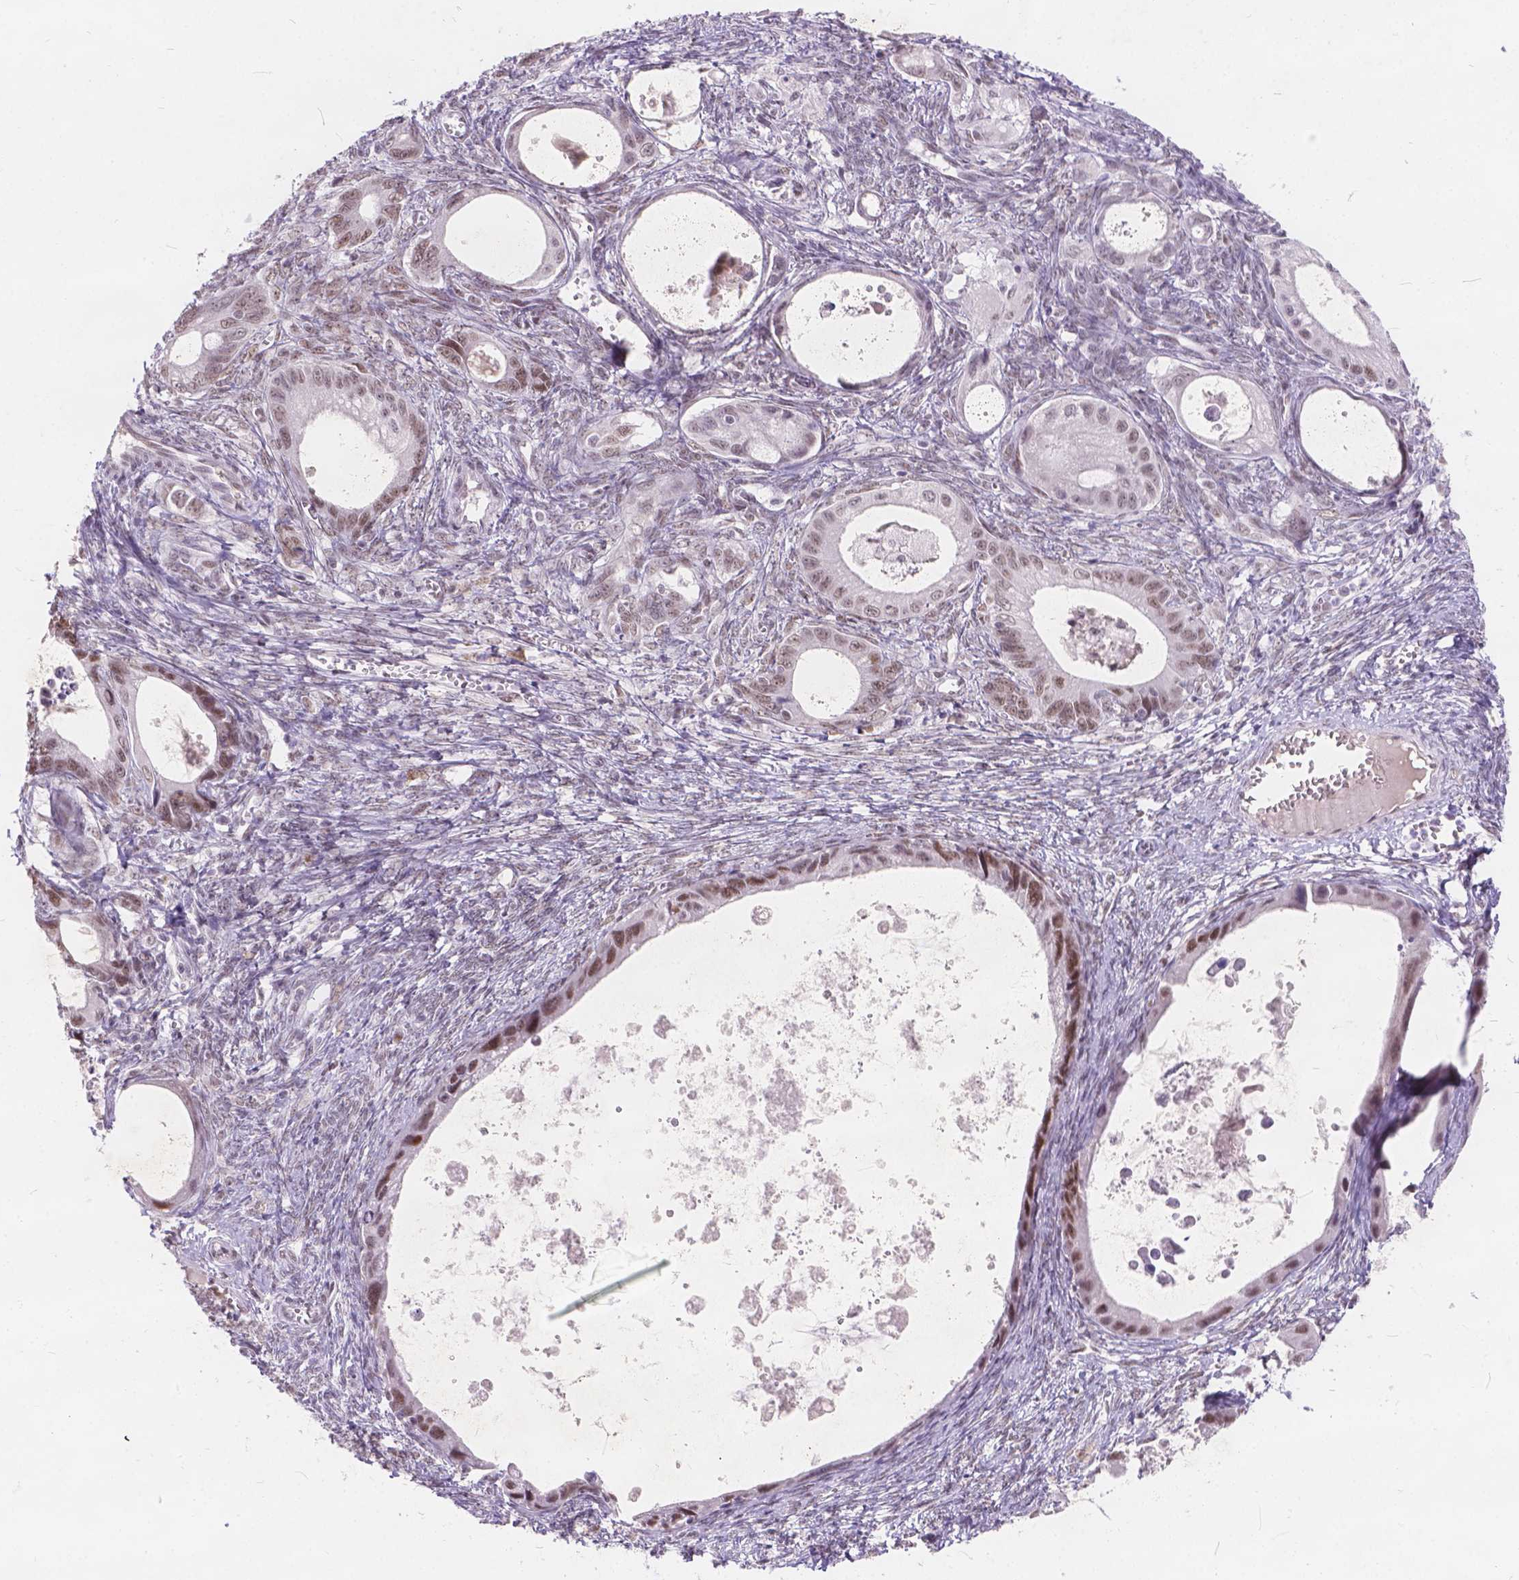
{"staining": {"intensity": "moderate", "quantity": ">75%", "location": "nuclear"}, "tissue": "ovarian cancer", "cell_type": "Tumor cells", "image_type": "cancer", "snomed": [{"axis": "morphology", "description": "Cystadenocarcinoma, mucinous, NOS"}, {"axis": "topography", "description": "Ovary"}], "caption": "High-power microscopy captured an immunohistochemistry image of ovarian cancer, revealing moderate nuclear staining in about >75% of tumor cells. (Stains: DAB in brown, nuclei in blue, Microscopy: brightfield microscopy at high magnification).", "gene": "FAM53A", "patient": {"sex": "female", "age": 64}}